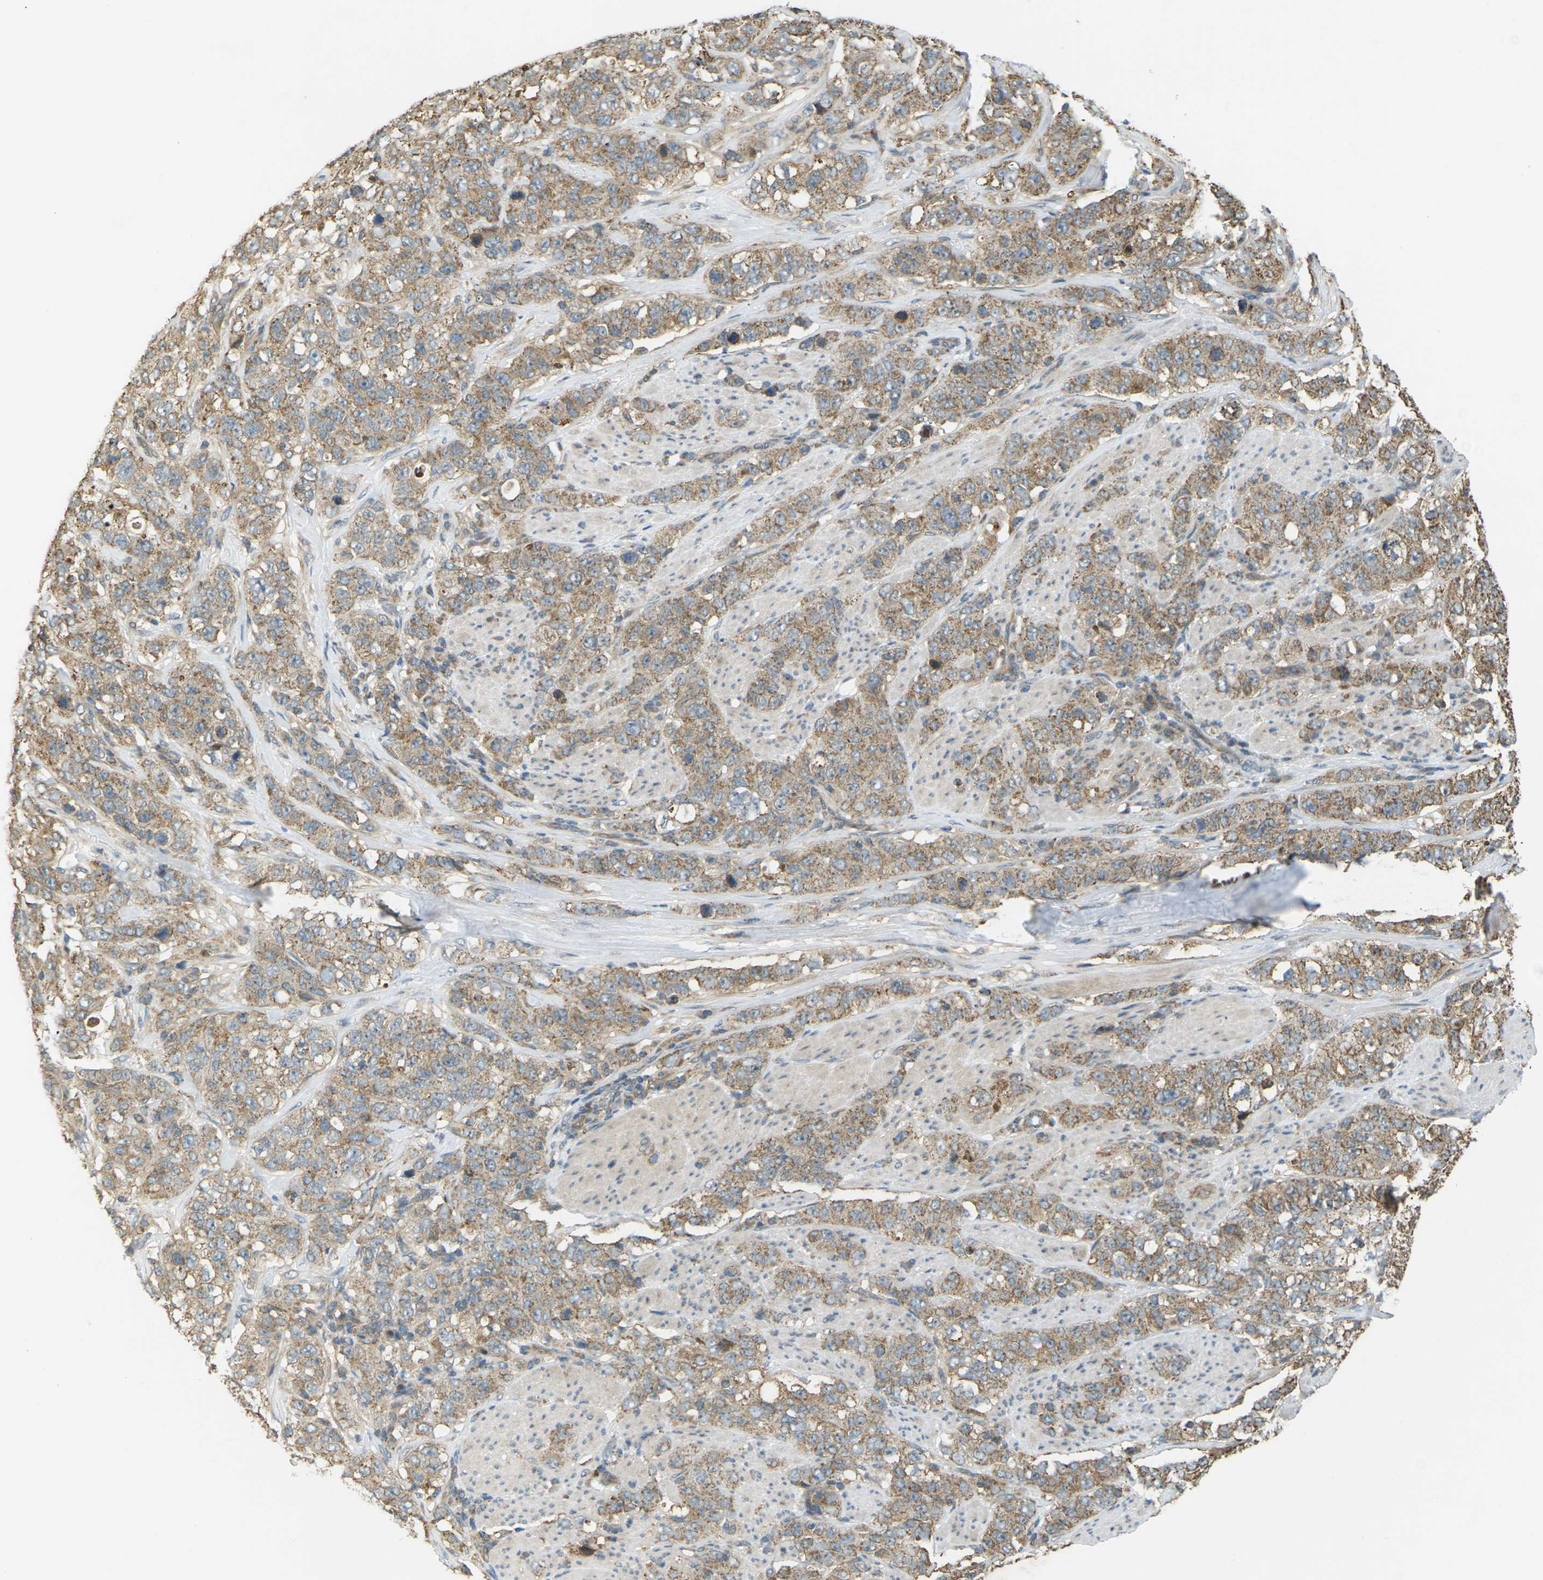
{"staining": {"intensity": "moderate", "quantity": ">75%", "location": "cytoplasmic/membranous"}, "tissue": "stomach cancer", "cell_type": "Tumor cells", "image_type": "cancer", "snomed": [{"axis": "morphology", "description": "Adenocarcinoma, NOS"}, {"axis": "topography", "description": "Stomach"}], "caption": "Immunohistochemistry (IHC) staining of stomach cancer, which displays medium levels of moderate cytoplasmic/membranous staining in approximately >75% of tumor cells indicating moderate cytoplasmic/membranous protein positivity. The staining was performed using DAB (brown) for protein detection and nuclei were counterstained in hematoxylin (blue).", "gene": "KSR1", "patient": {"sex": "male", "age": 48}}